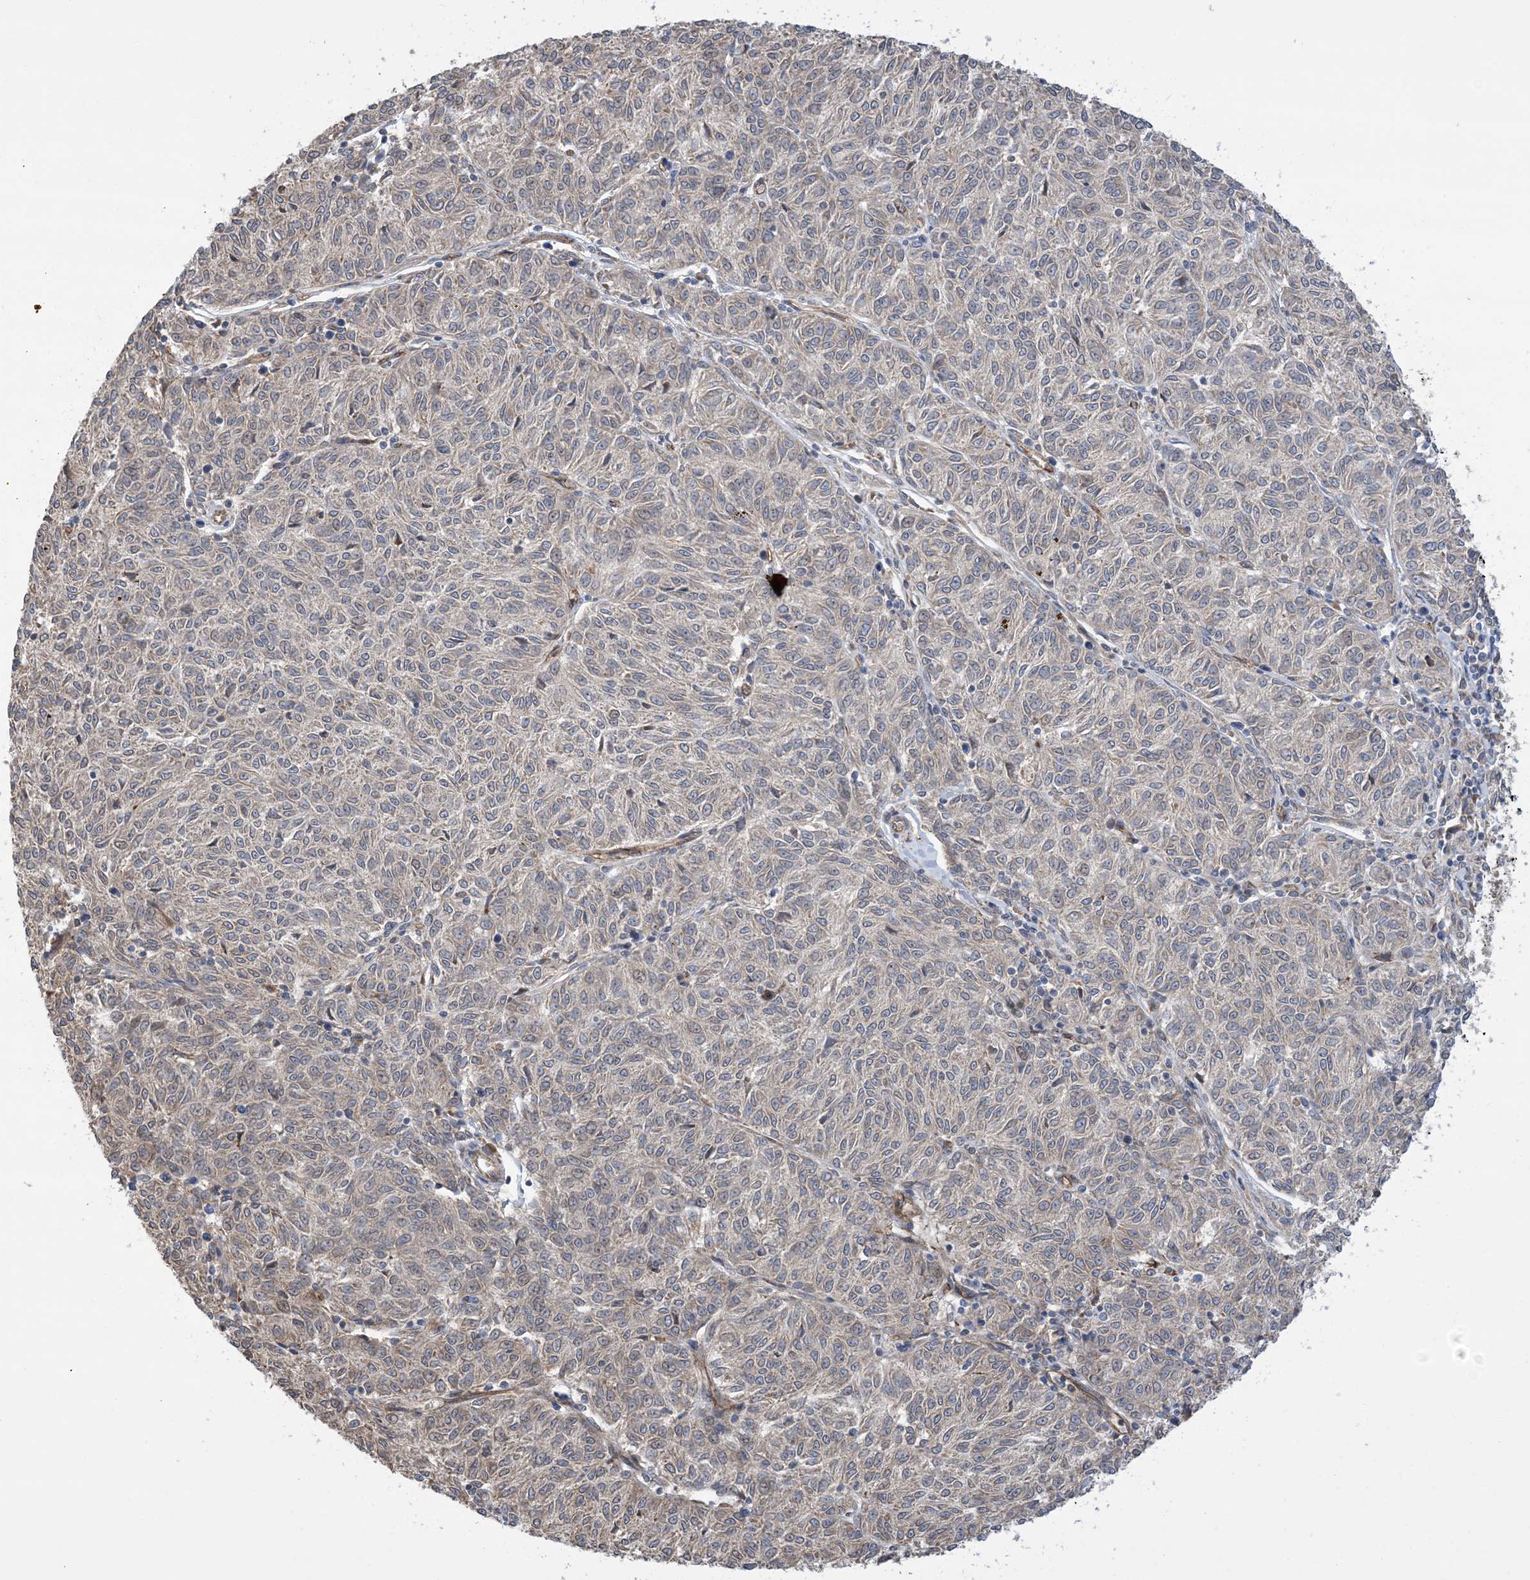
{"staining": {"intensity": "weak", "quantity": "<25%", "location": "cytoplasmic/membranous"}, "tissue": "melanoma", "cell_type": "Tumor cells", "image_type": "cancer", "snomed": [{"axis": "morphology", "description": "Malignant melanoma, NOS"}, {"axis": "topography", "description": "Skin"}], "caption": "This is an IHC micrograph of human melanoma. There is no staining in tumor cells.", "gene": "CLEC16A", "patient": {"sex": "female", "age": 72}}